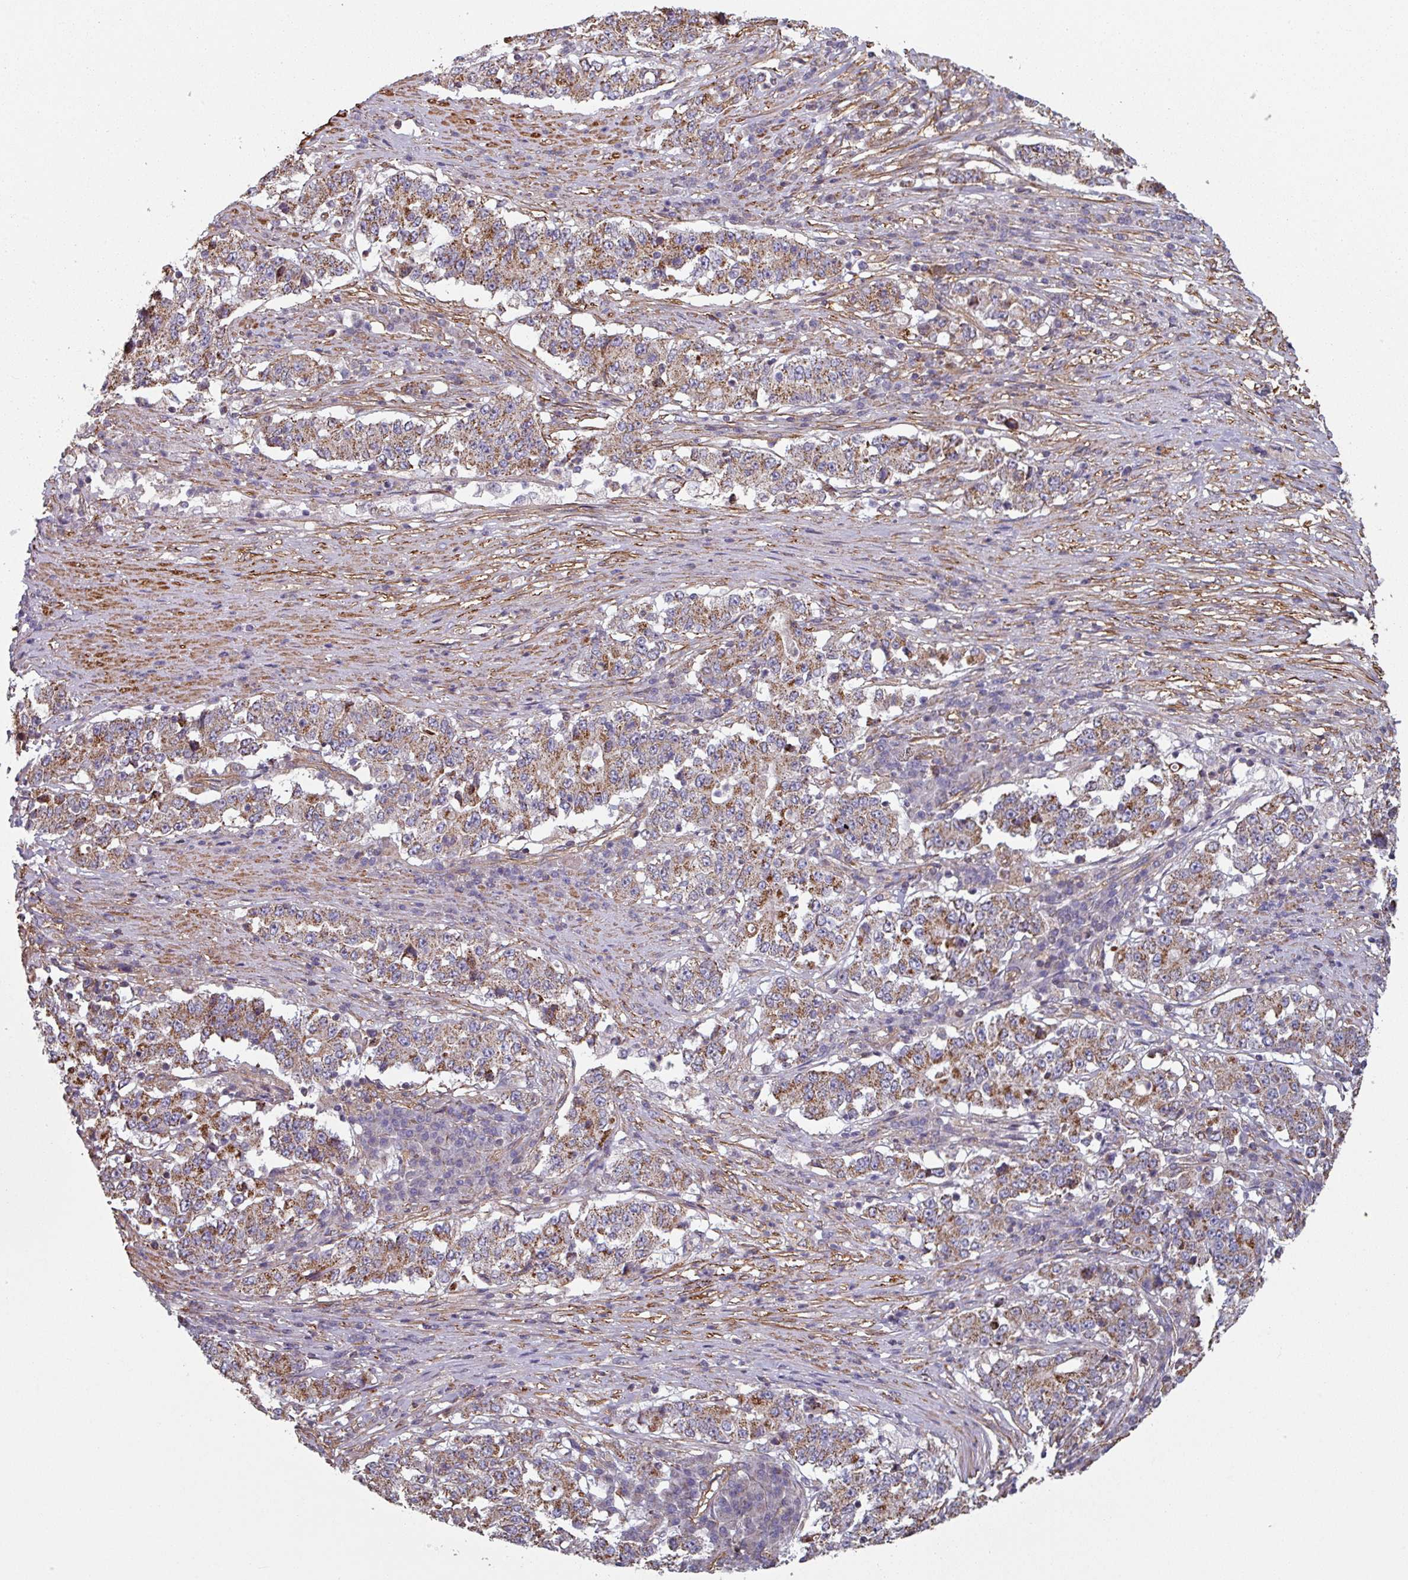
{"staining": {"intensity": "moderate", "quantity": ">75%", "location": "cytoplasmic/membranous"}, "tissue": "stomach cancer", "cell_type": "Tumor cells", "image_type": "cancer", "snomed": [{"axis": "morphology", "description": "Adenocarcinoma, NOS"}, {"axis": "topography", "description": "Stomach"}], "caption": "Adenocarcinoma (stomach) stained with a protein marker demonstrates moderate staining in tumor cells.", "gene": "GSTA4", "patient": {"sex": "male", "age": 59}}